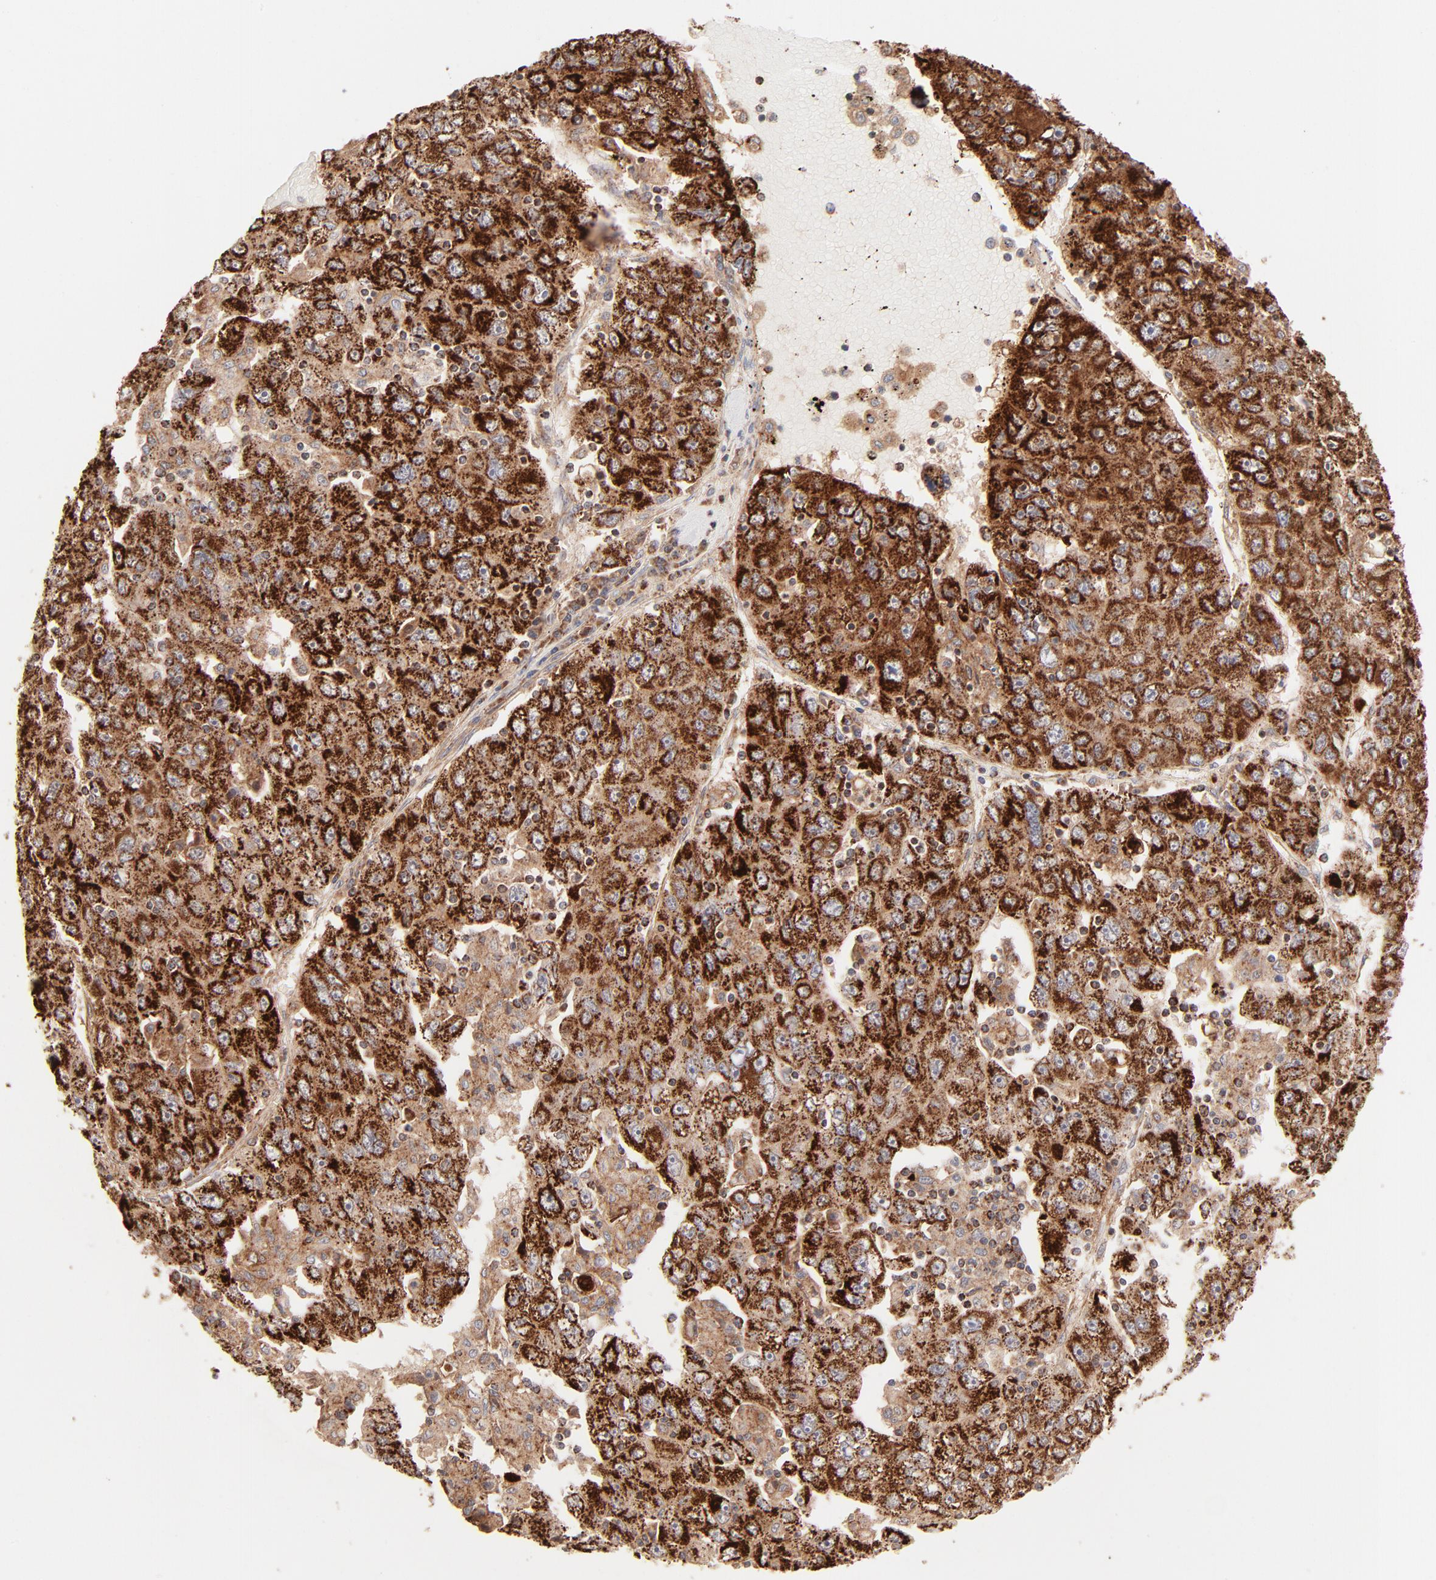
{"staining": {"intensity": "strong", "quantity": ">75%", "location": "cytoplasmic/membranous"}, "tissue": "liver cancer", "cell_type": "Tumor cells", "image_type": "cancer", "snomed": [{"axis": "morphology", "description": "Carcinoma, Hepatocellular, NOS"}, {"axis": "topography", "description": "Liver"}], "caption": "There is high levels of strong cytoplasmic/membranous staining in tumor cells of hepatocellular carcinoma (liver), as demonstrated by immunohistochemical staining (brown color).", "gene": "CSPG4", "patient": {"sex": "male", "age": 49}}